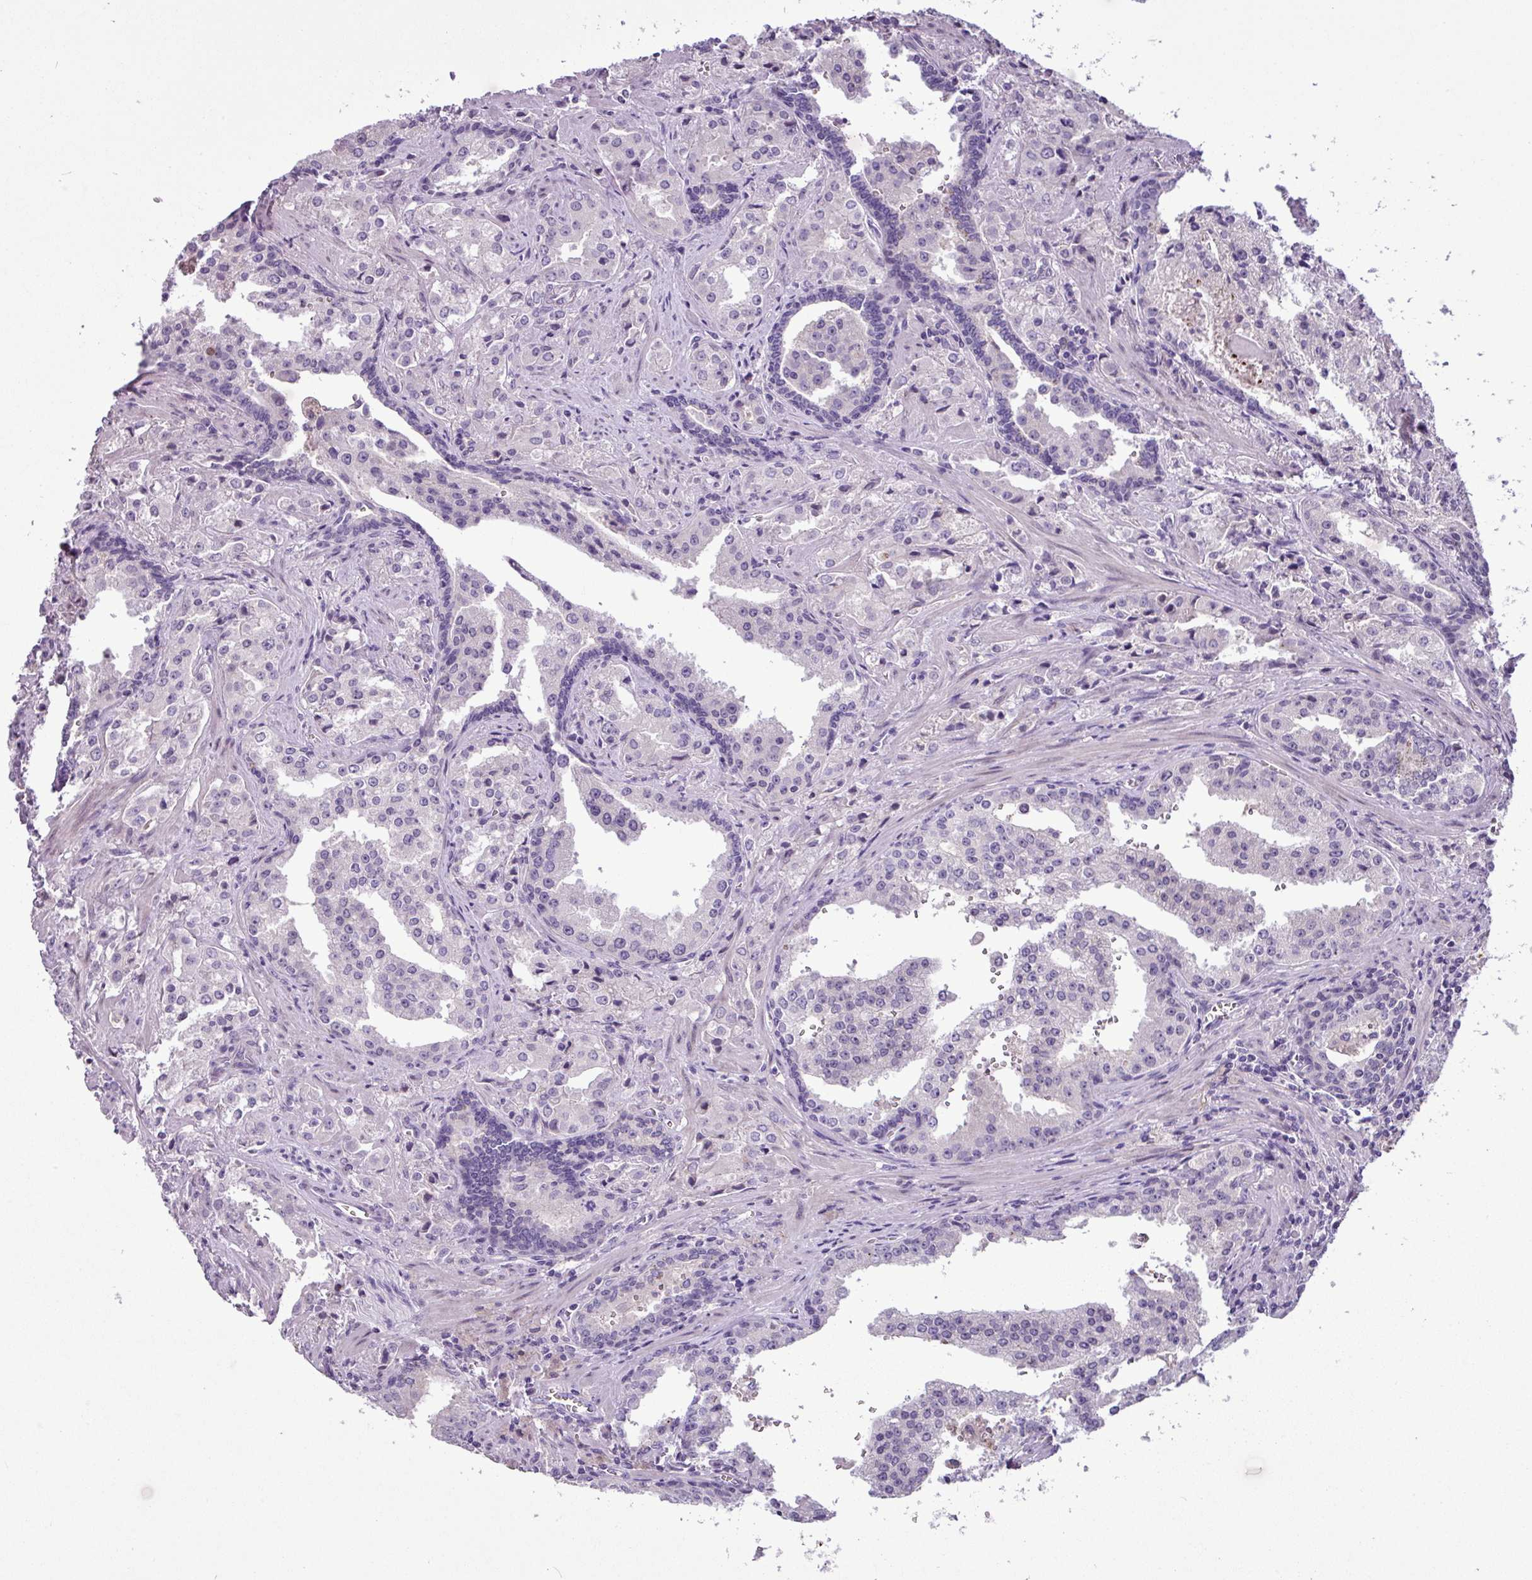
{"staining": {"intensity": "negative", "quantity": "none", "location": "none"}, "tissue": "prostate cancer", "cell_type": "Tumor cells", "image_type": "cancer", "snomed": [{"axis": "morphology", "description": "Adenocarcinoma, High grade"}, {"axis": "topography", "description": "Prostate"}], "caption": "Photomicrograph shows no significant protein expression in tumor cells of prostate cancer.", "gene": "PNLDC1", "patient": {"sex": "male", "age": 68}}